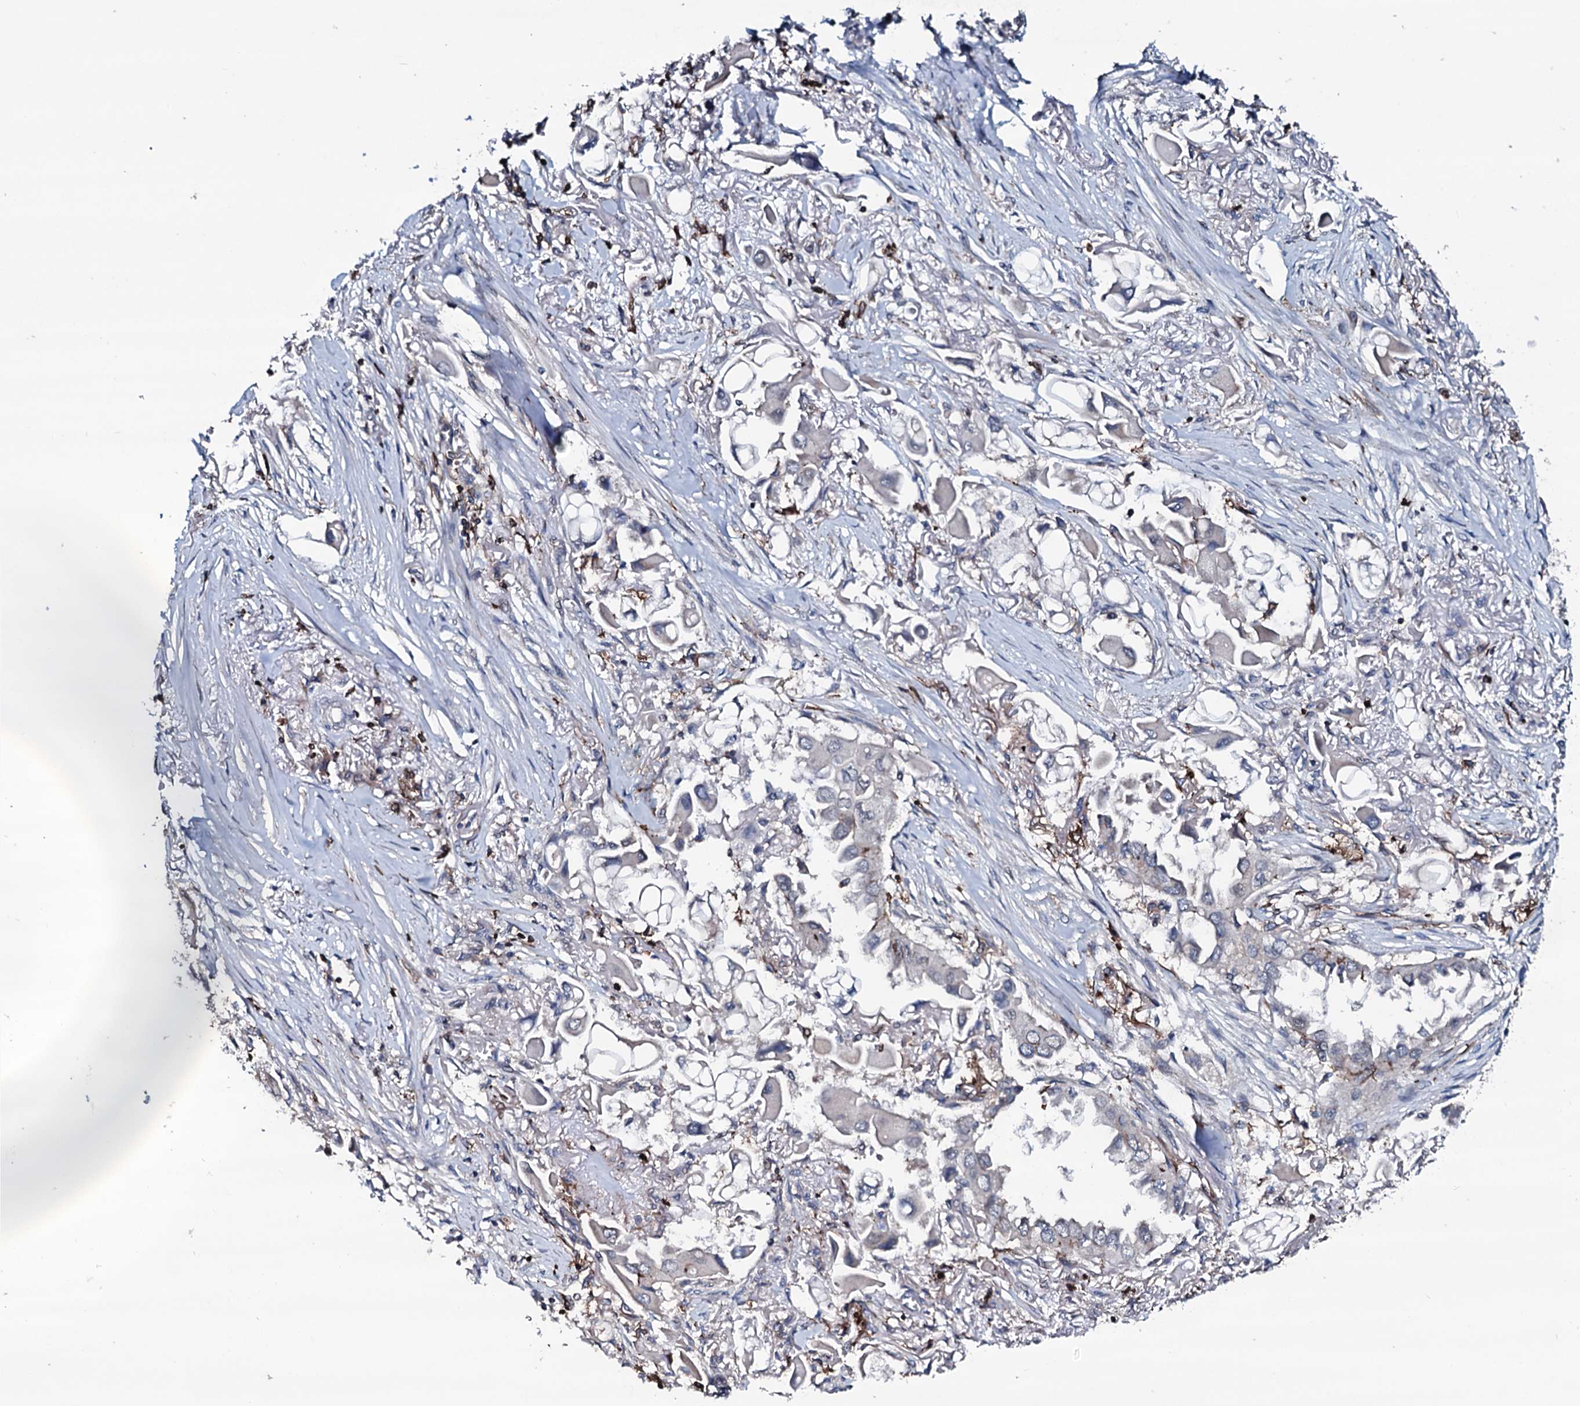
{"staining": {"intensity": "negative", "quantity": "none", "location": "none"}, "tissue": "lung cancer", "cell_type": "Tumor cells", "image_type": "cancer", "snomed": [{"axis": "morphology", "description": "Adenocarcinoma, NOS"}, {"axis": "topography", "description": "Lung"}], "caption": "The micrograph reveals no significant expression in tumor cells of adenocarcinoma (lung). (Stains: DAB immunohistochemistry with hematoxylin counter stain, Microscopy: brightfield microscopy at high magnification).", "gene": "OGFOD2", "patient": {"sex": "female", "age": 76}}